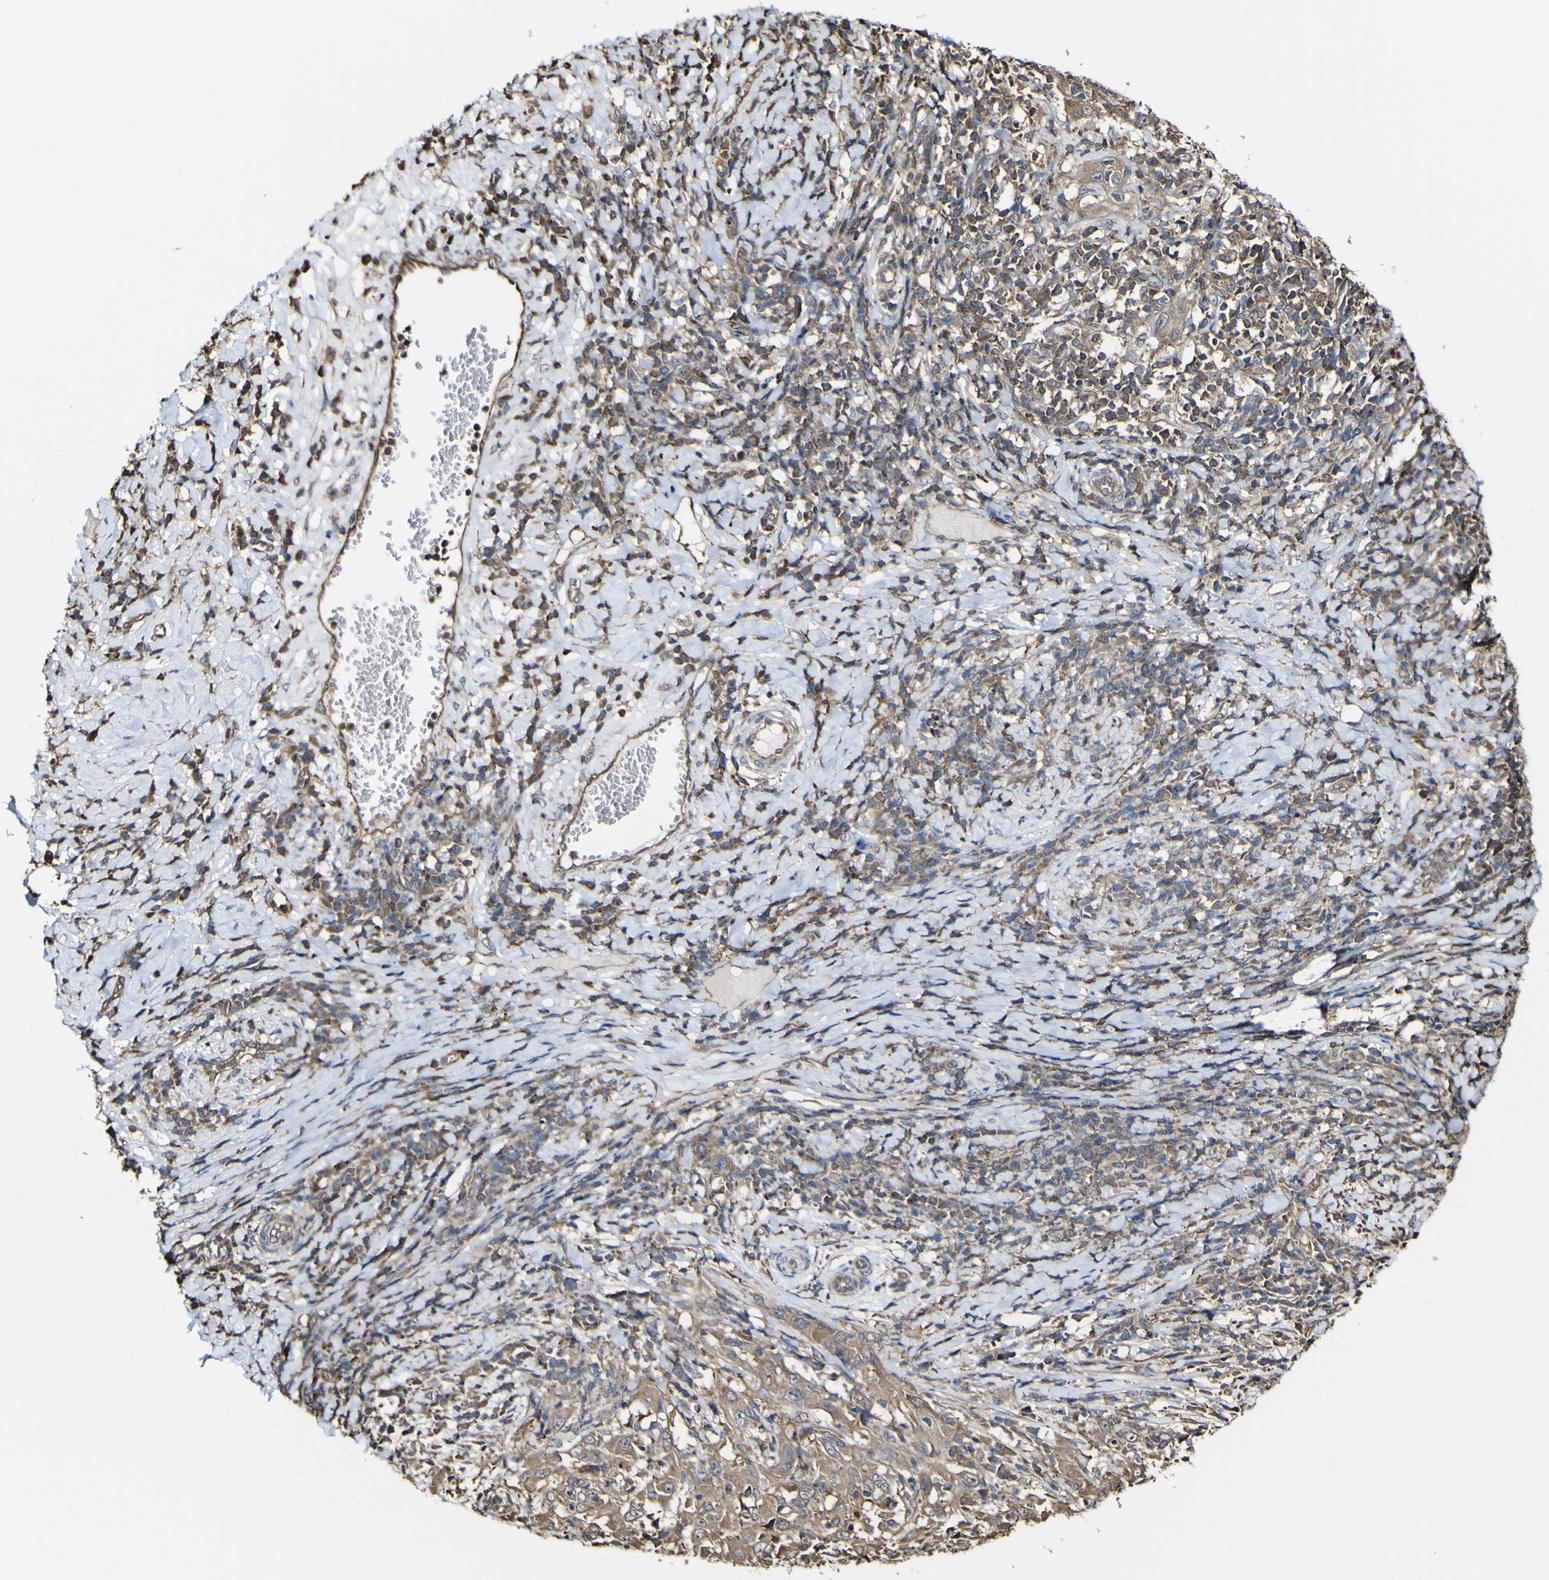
{"staining": {"intensity": "moderate", "quantity": ">75%", "location": "cytoplasmic/membranous"}, "tissue": "cervical cancer", "cell_type": "Tumor cells", "image_type": "cancer", "snomed": [{"axis": "morphology", "description": "Squamous cell carcinoma, NOS"}, {"axis": "topography", "description": "Cervix"}], "caption": "There is medium levels of moderate cytoplasmic/membranous positivity in tumor cells of squamous cell carcinoma (cervical), as demonstrated by immunohistochemical staining (brown color).", "gene": "PTPRR", "patient": {"sex": "female", "age": 46}}